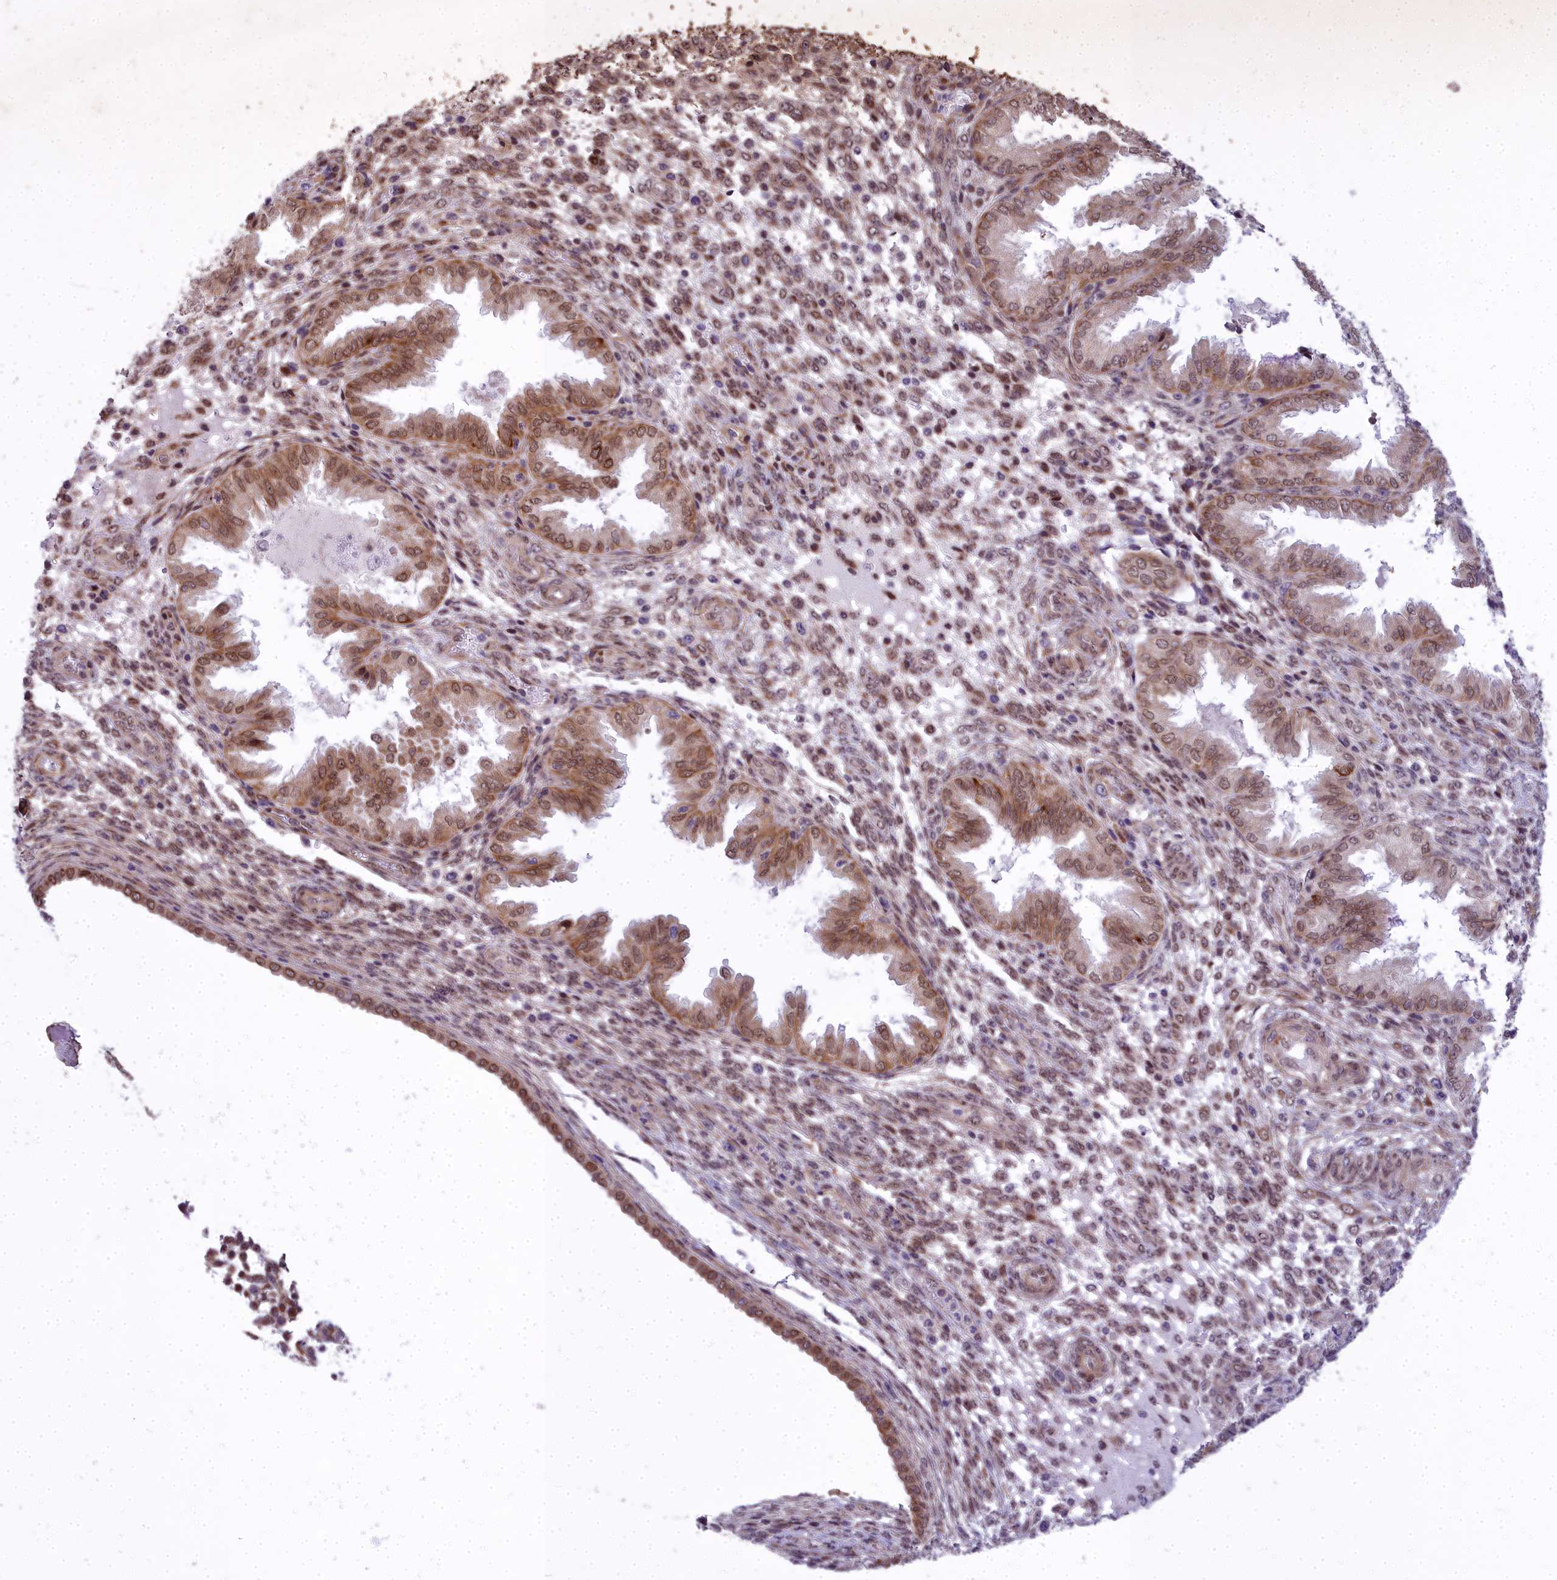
{"staining": {"intensity": "moderate", "quantity": "<25%", "location": "nuclear"}, "tissue": "endometrium", "cell_type": "Cells in endometrial stroma", "image_type": "normal", "snomed": [{"axis": "morphology", "description": "Normal tissue, NOS"}, {"axis": "topography", "description": "Endometrium"}], "caption": "Immunohistochemistry (IHC) (DAB (3,3'-diaminobenzidine)) staining of unremarkable endometrium displays moderate nuclear protein expression in approximately <25% of cells in endometrial stroma.", "gene": "ABCB8", "patient": {"sex": "female", "age": 33}}